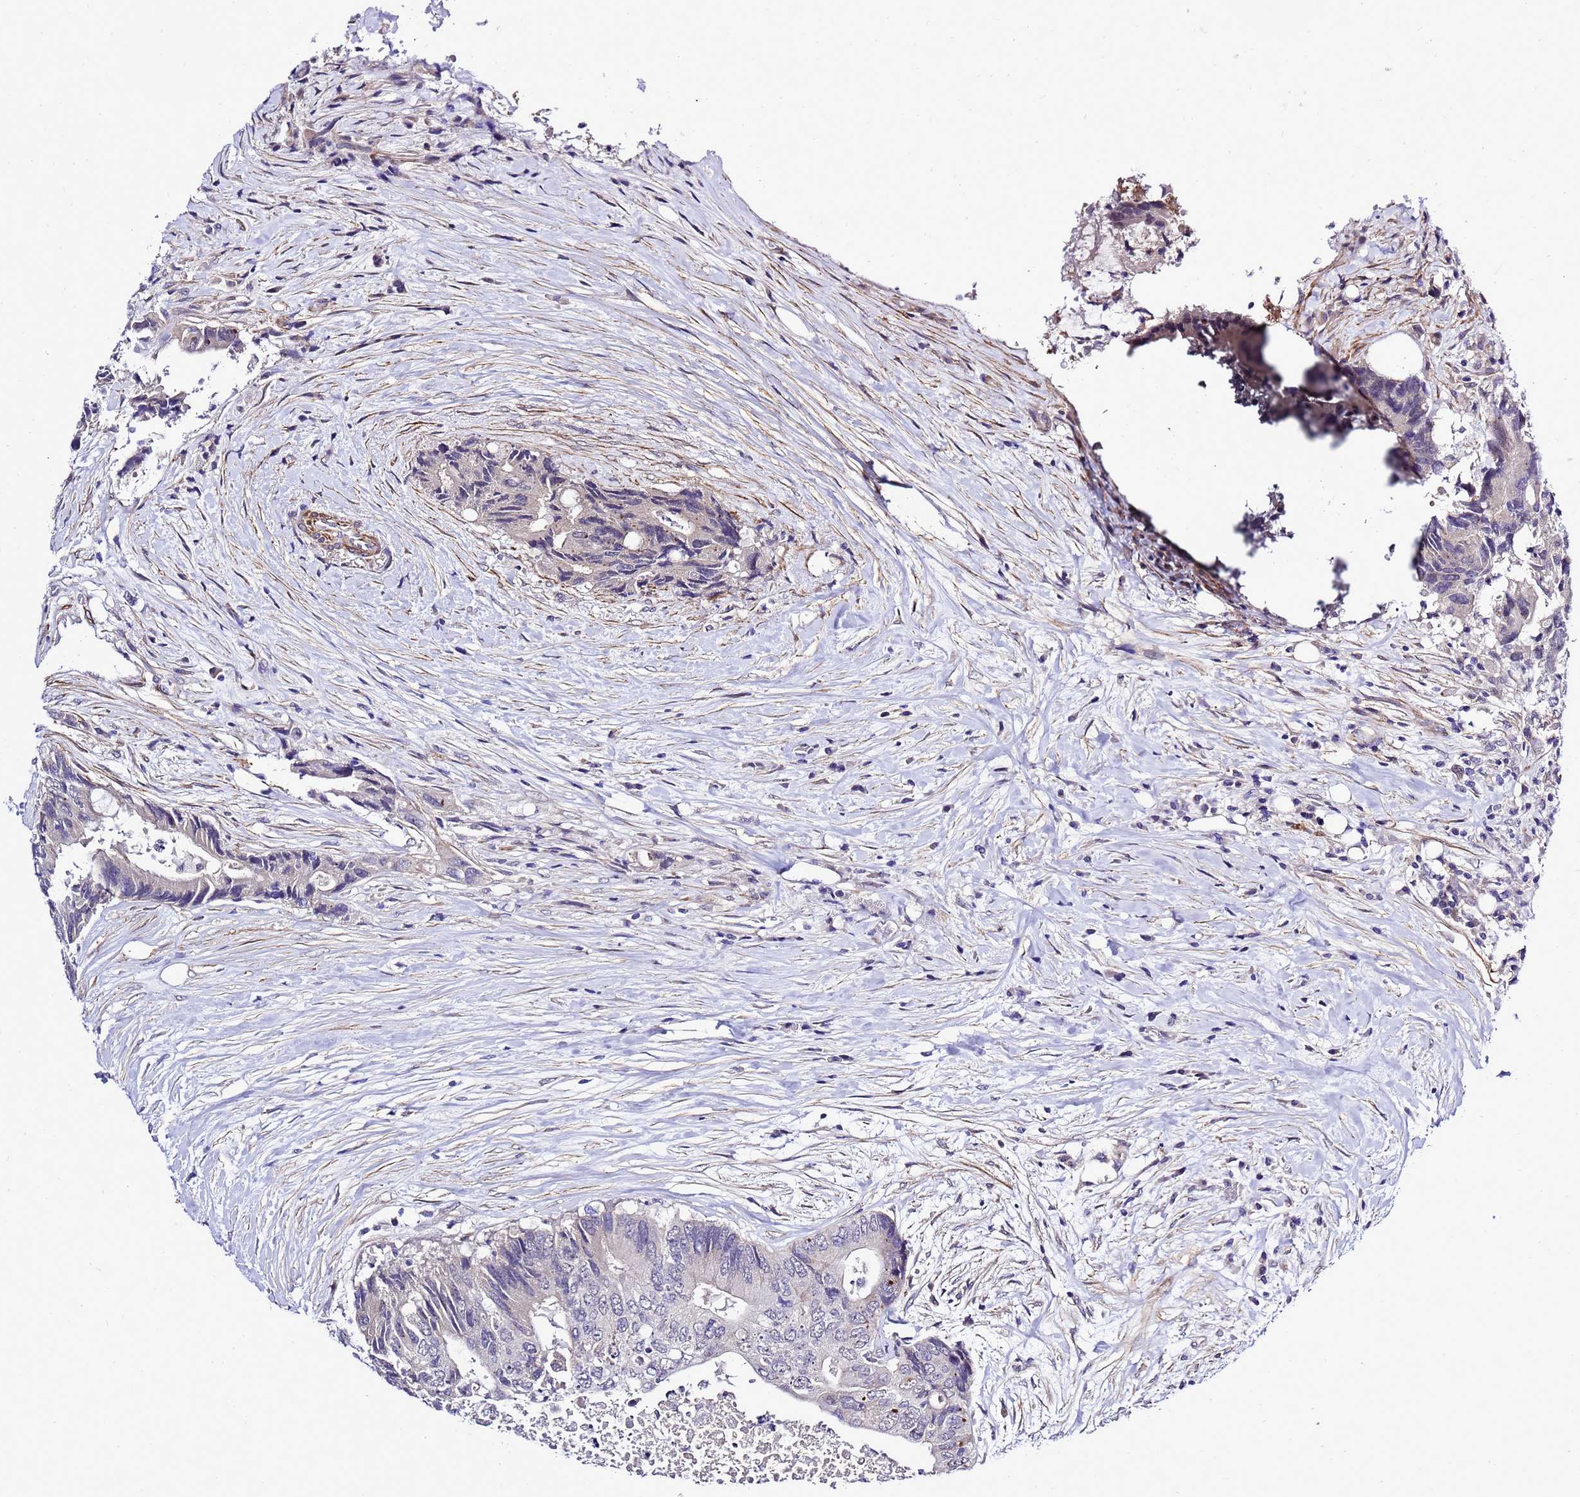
{"staining": {"intensity": "negative", "quantity": "none", "location": "none"}, "tissue": "colorectal cancer", "cell_type": "Tumor cells", "image_type": "cancer", "snomed": [{"axis": "morphology", "description": "Adenocarcinoma, NOS"}, {"axis": "topography", "description": "Colon"}], "caption": "Adenocarcinoma (colorectal) was stained to show a protein in brown. There is no significant expression in tumor cells.", "gene": "GZF1", "patient": {"sex": "male", "age": 71}}